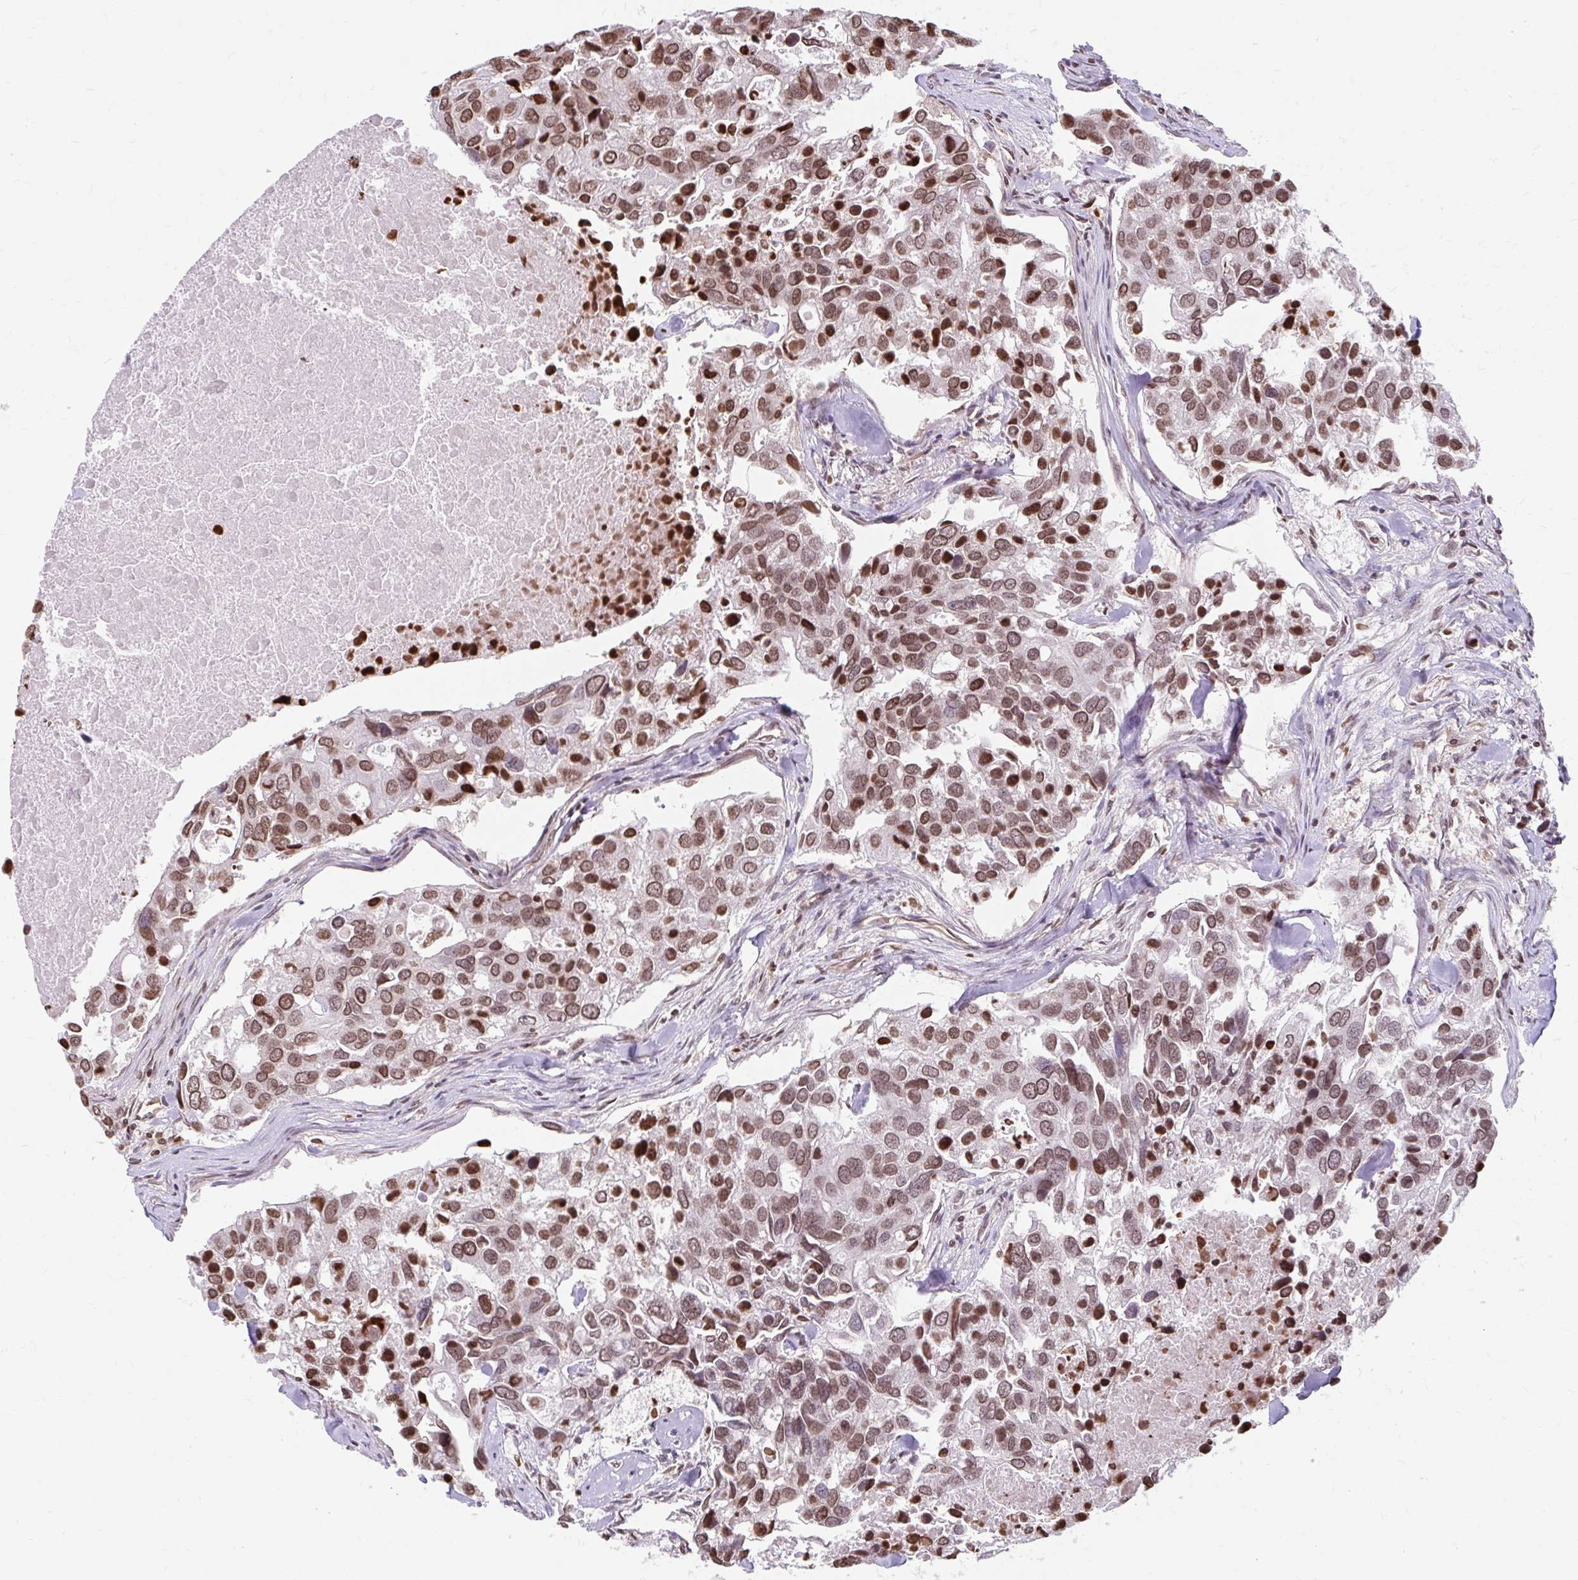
{"staining": {"intensity": "moderate", "quantity": ">75%", "location": "nuclear"}, "tissue": "breast cancer", "cell_type": "Tumor cells", "image_type": "cancer", "snomed": [{"axis": "morphology", "description": "Duct carcinoma"}, {"axis": "topography", "description": "Breast"}], "caption": "Tumor cells demonstrate medium levels of moderate nuclear positivity in about >75% of cells in human breast cancer.", "gene": "ORC3", "patient": {"sex": "female", "age": 83}}